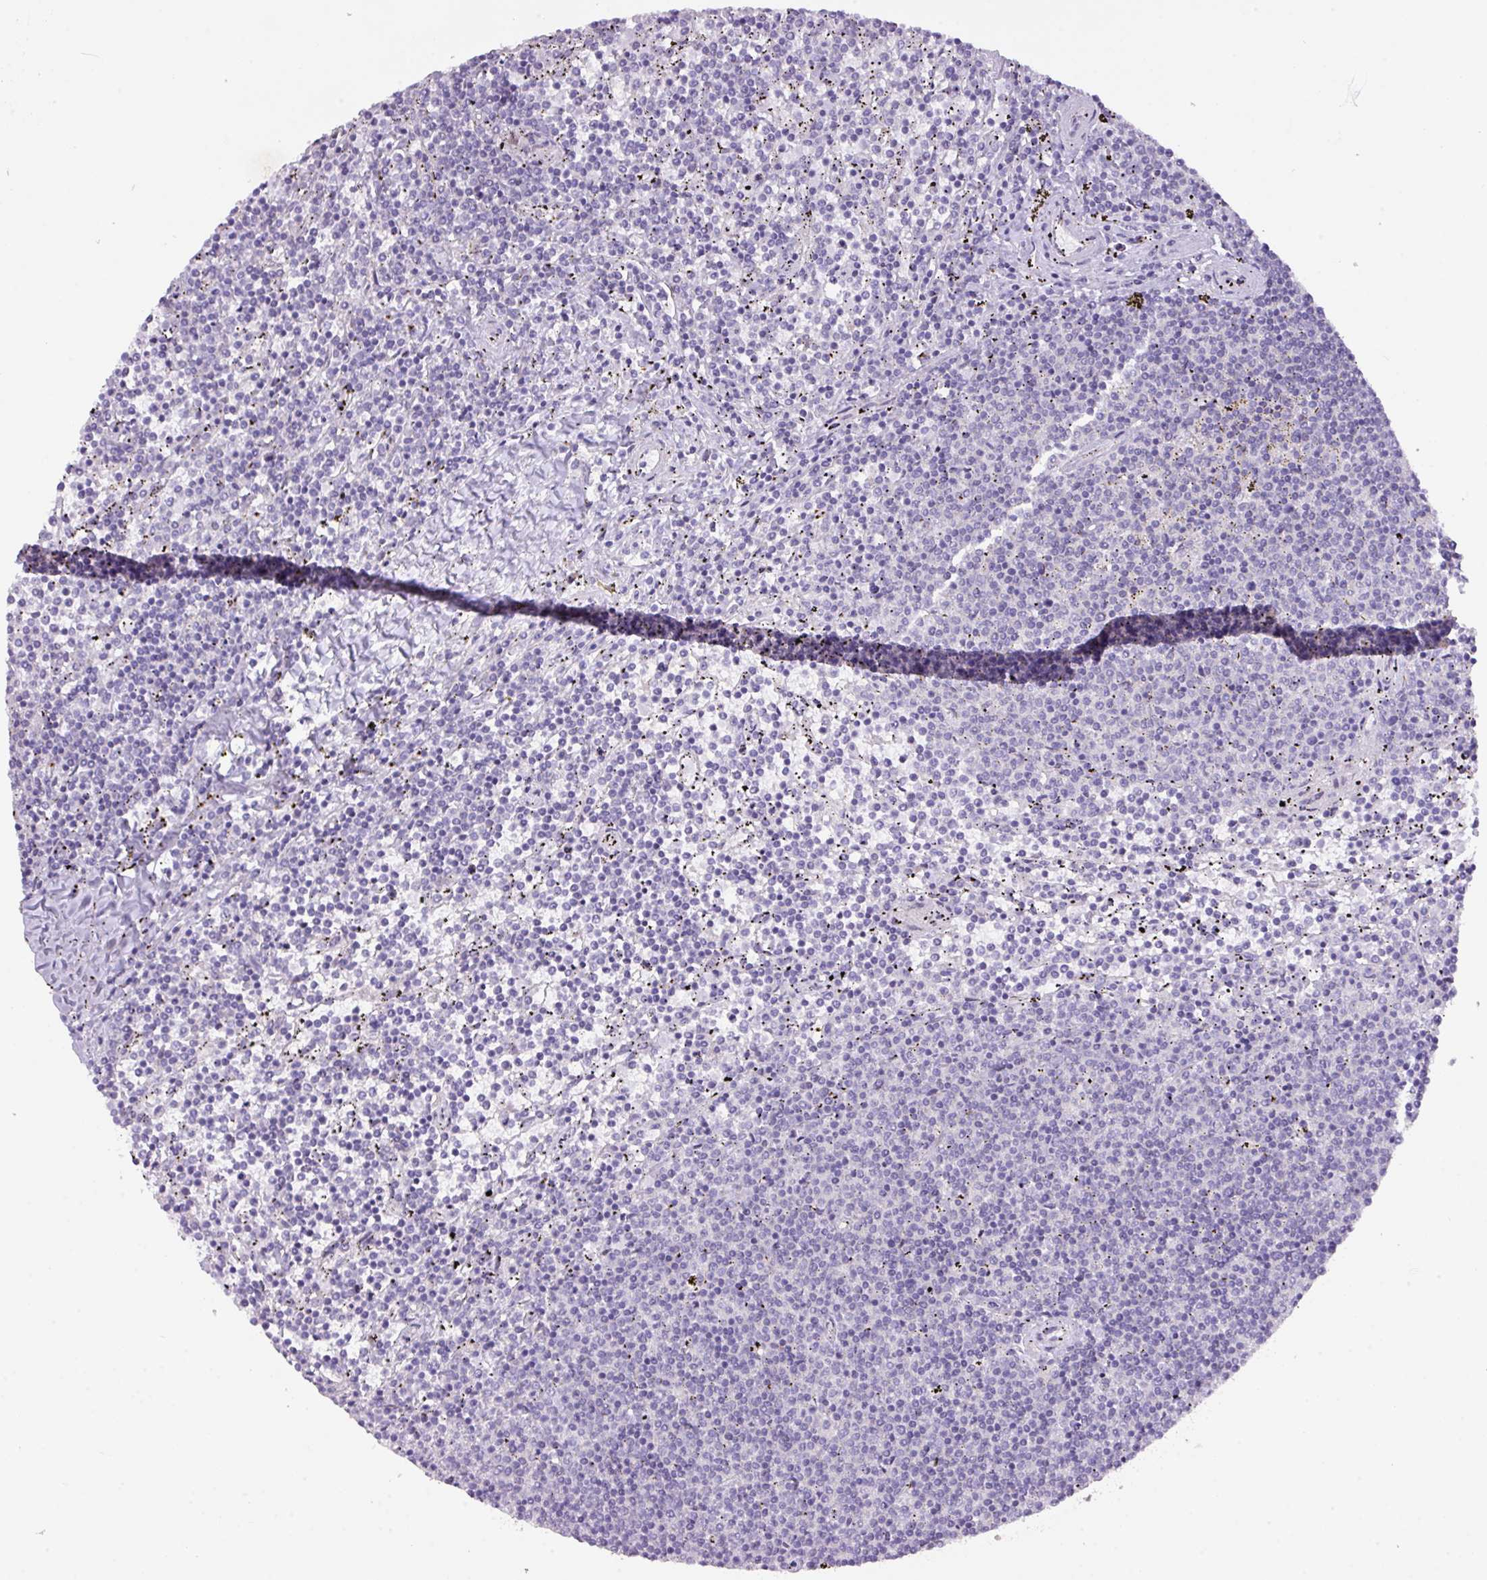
{"staining": {"intensity": "negative", "quantity": "none", "location": "none"}, "tissue": "lymphoma", "cell_type": "Tumor cells", "image_type": "cancer", "snomed": [{"axis": "morphology", "description": "Malignant lymphoma, non-Hodgkin's type, Low grade"}, {"axis": "topography", "description": "Spleen"}], "caption": "Tumor cells show no significant expression in lymphoma.", "gene": "ANKRD13B", "patient": {"sex": "female", "age": 50}}